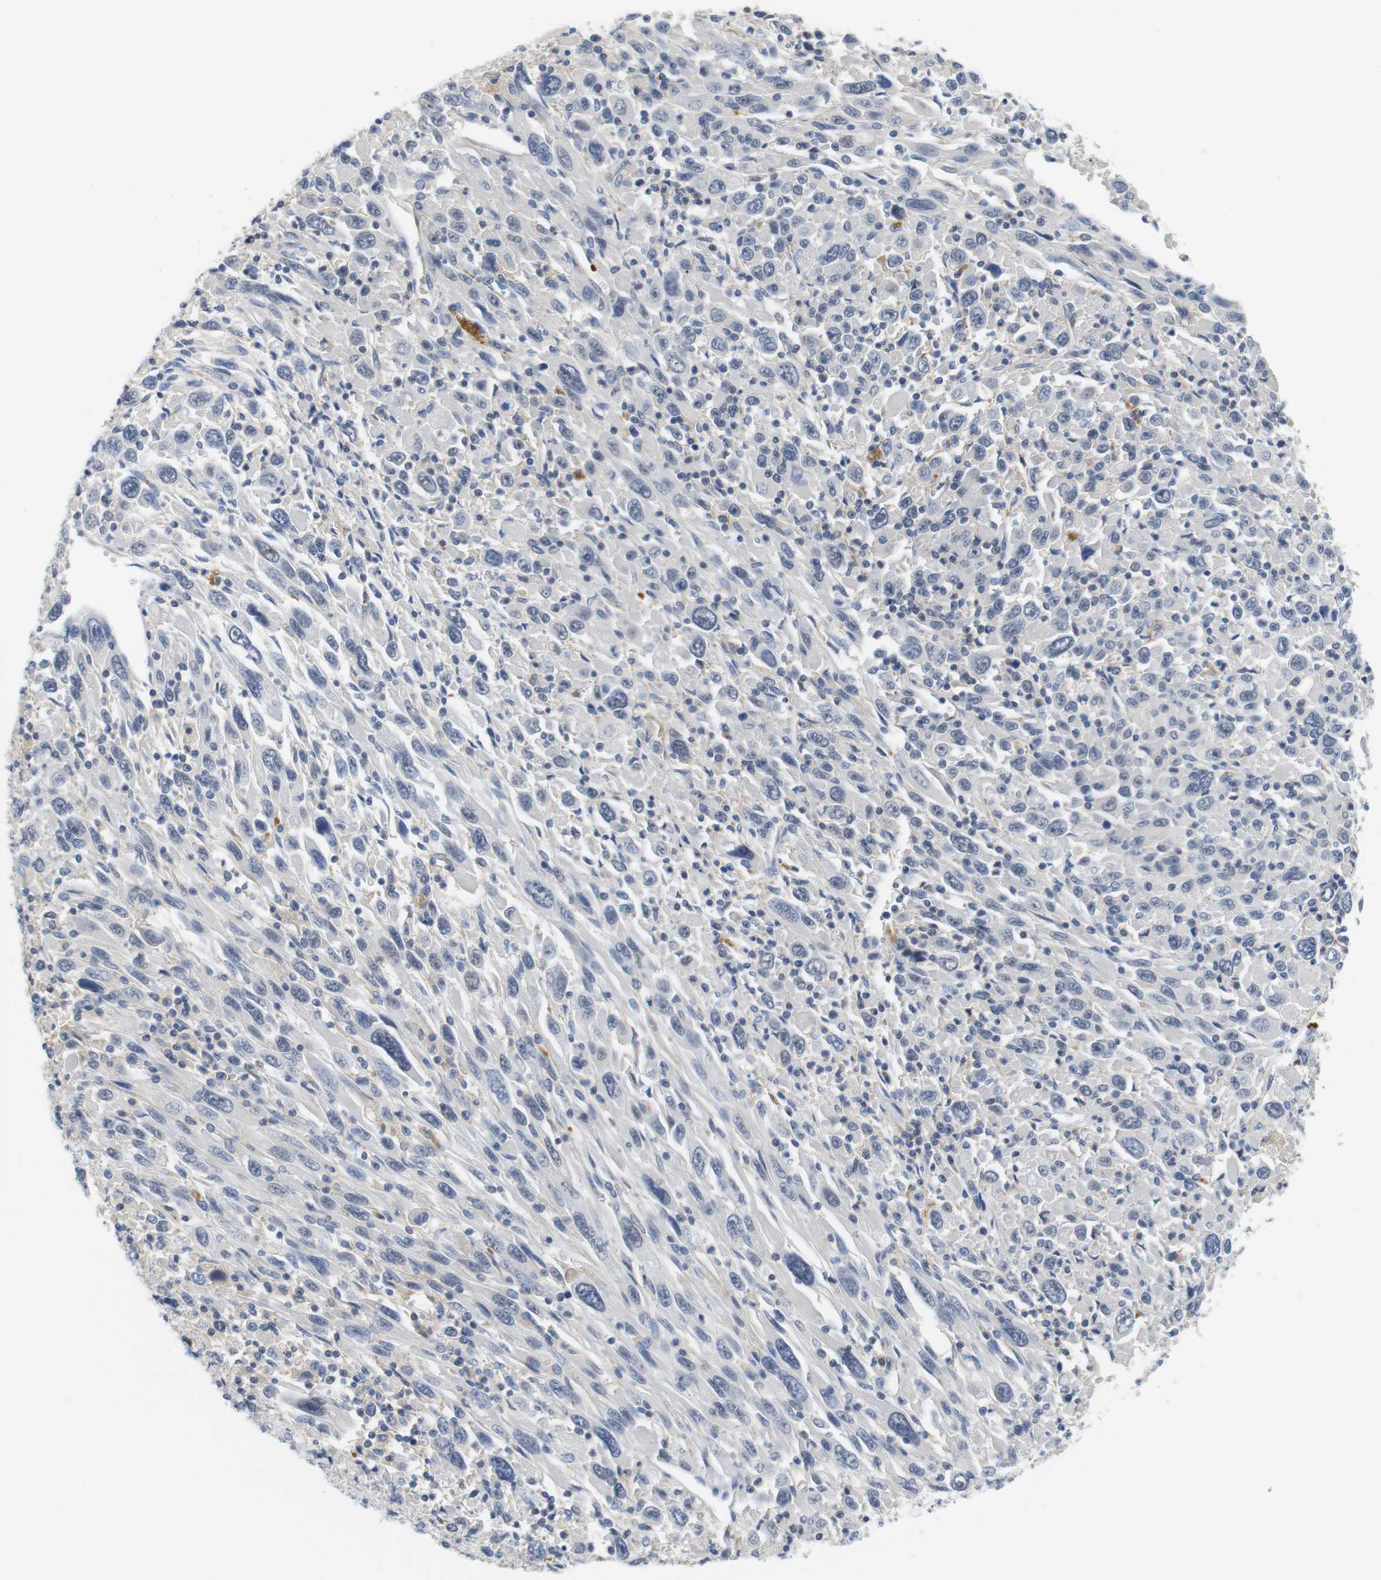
{"staining": {"intensity": "negative", "quantity": "none", "location": "none"}, "tissue": "melanoma", "cell_type": "Tumor cells", "image_type": "cancer", "snomed": [{"axis": "morphology", "description": "Malignant melanoma, Metastatic site"}, {"axis": "topography", "description": "Skin"}], "caption": "The photomicrograph reveals no staining of tumor cells in malignant melanoma (metastatic site). The staining was performed using DAB (3,3'-diaminobenzidine) to visualize the protein expression in brown, while the nuclei were stained in blue with hematoxylin (Magnification: 20x).", "gene": "OTOF", "patient": {"sex": "female", "age": 56}}